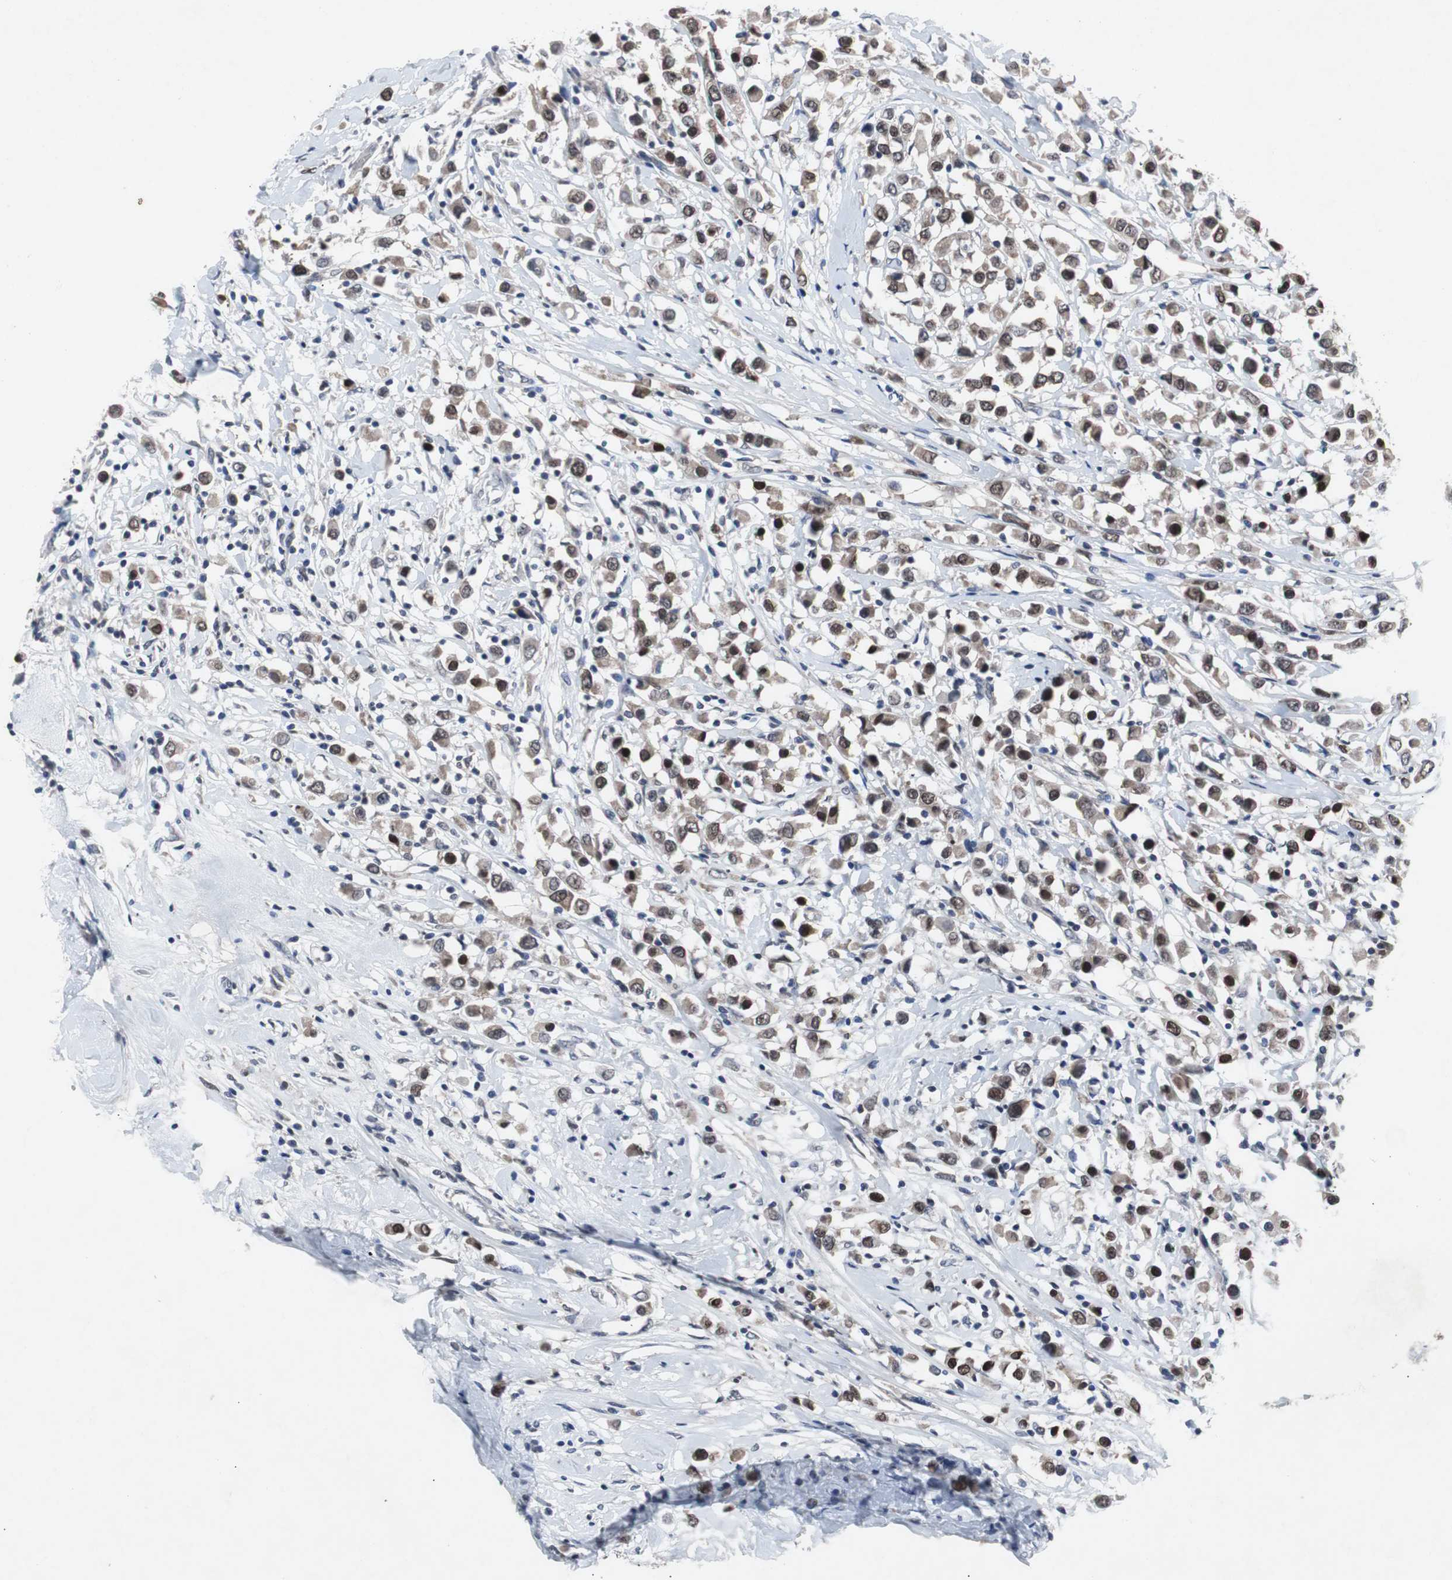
{"staining": {"intensity": "strong", "quantity": ">75%", "location": "nuclear"}, "tissue": "breast cancer", "cell_type": "Tumor cells", "image_type": "cancer", "snomed": [{"axis": "morphology", "description": "Duct carcinoma"}, {"axis": "topography", "description": "Breast"}], "caption": "Strong nuclear positivity for a protein is identified in approximately >75% of tumor cells of breast cancer using immunohistochemistry (IHC).", "gene": "RBM47", "patient": {"sex": "female", "age": 61}}